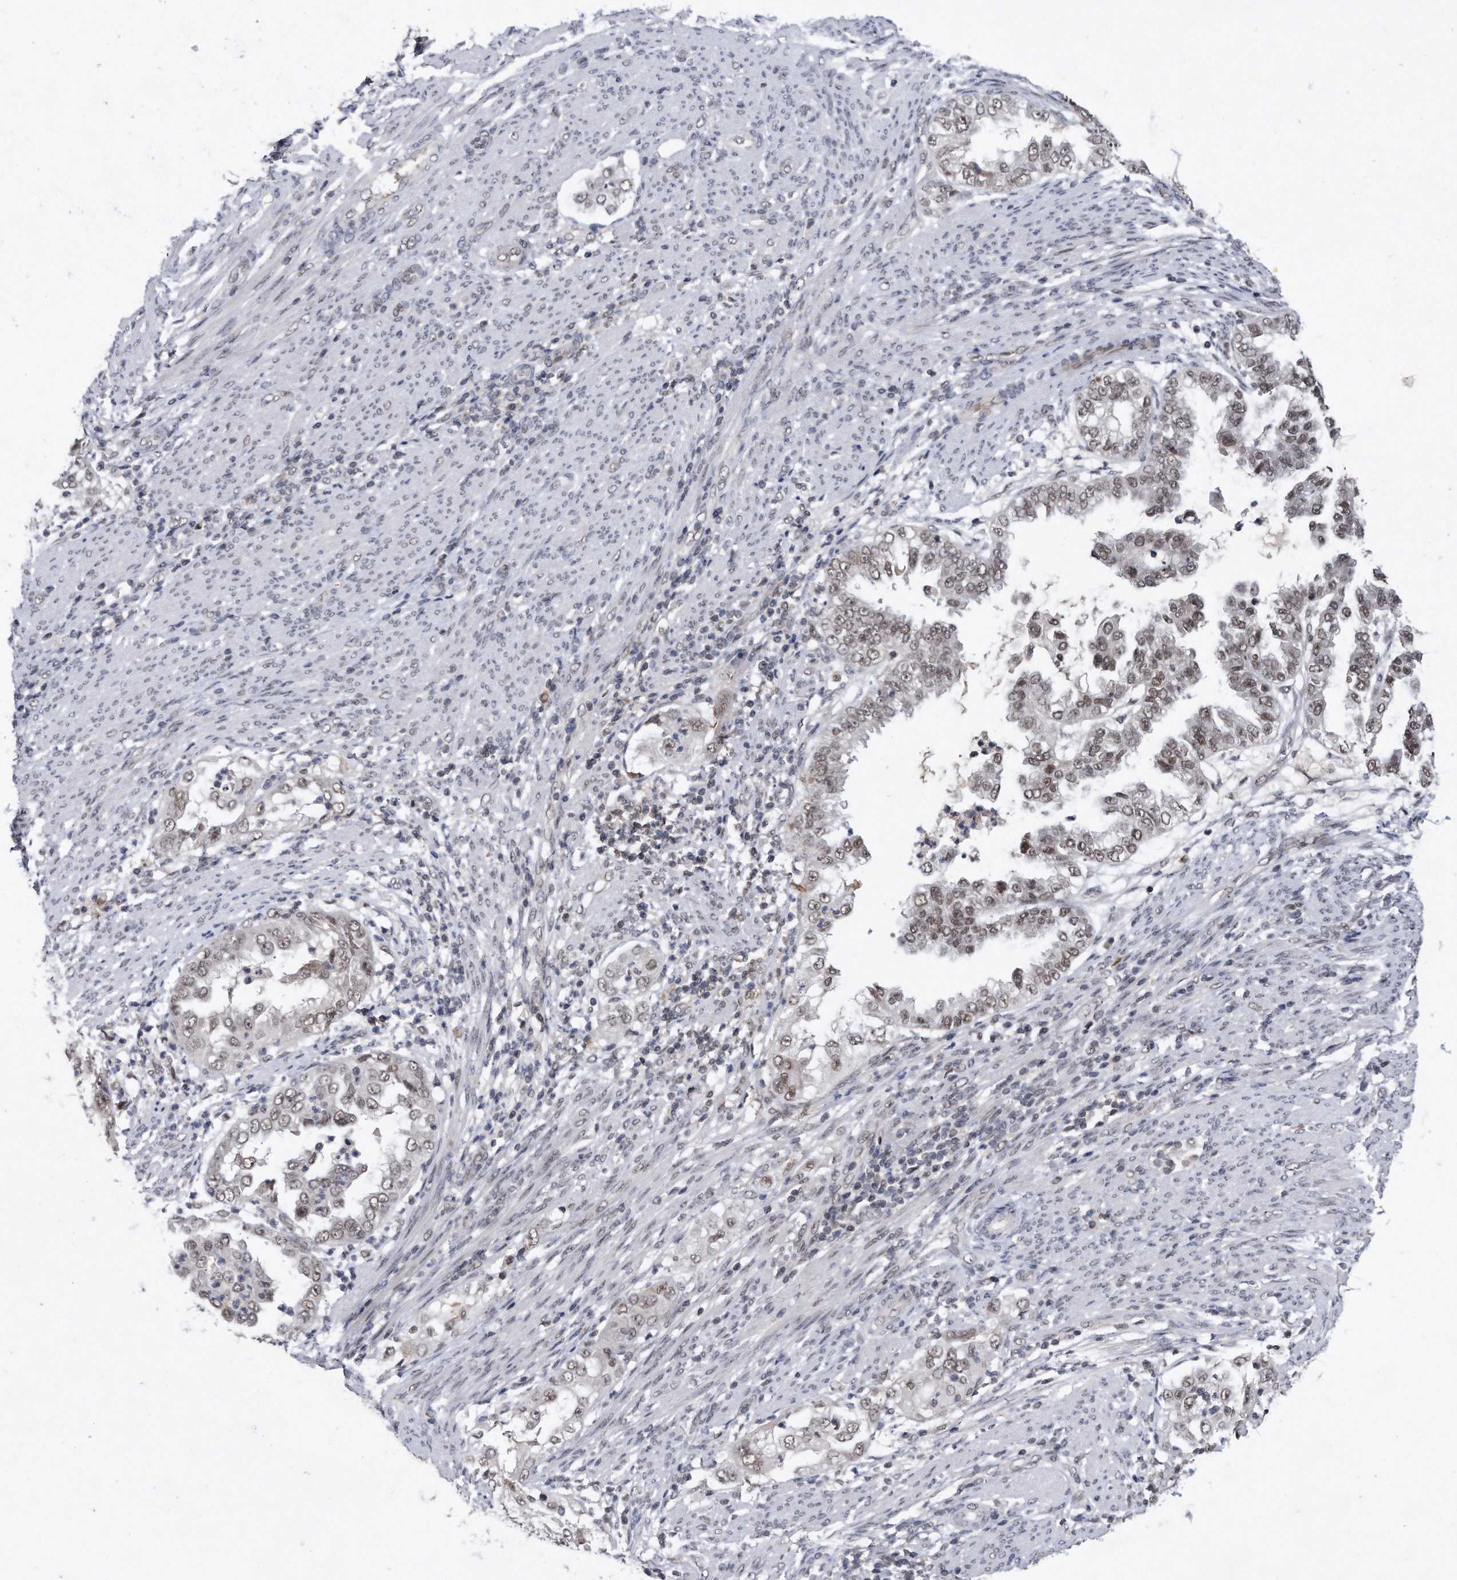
{"staining": {"intensity": "weak", "quantity": "25%-75%", "location": "nuclear"}, "tissue": "endometrial cancer", "cell_type": "Tumor cells", "image_type": "cancer", "snomed": [{"axis": "morphology", "description": "Adenocarcinoma, NOS"}, {"axis": "topography", "description": "Endometrium"}], "caption": "Brown immunohistochemical staining in human endometrial cancer demonstrates weak nuclear positivity in approximately 25%-75% of tumor cells. The protein of interest is stained brown, and the nuclei are stained in blue (DAB (3,3'-diaminobenzidine) IHC with brightfield microscopy, high magnification).", "gene": "VIRMA", "patient": {"sex": "female", "age": 85}}